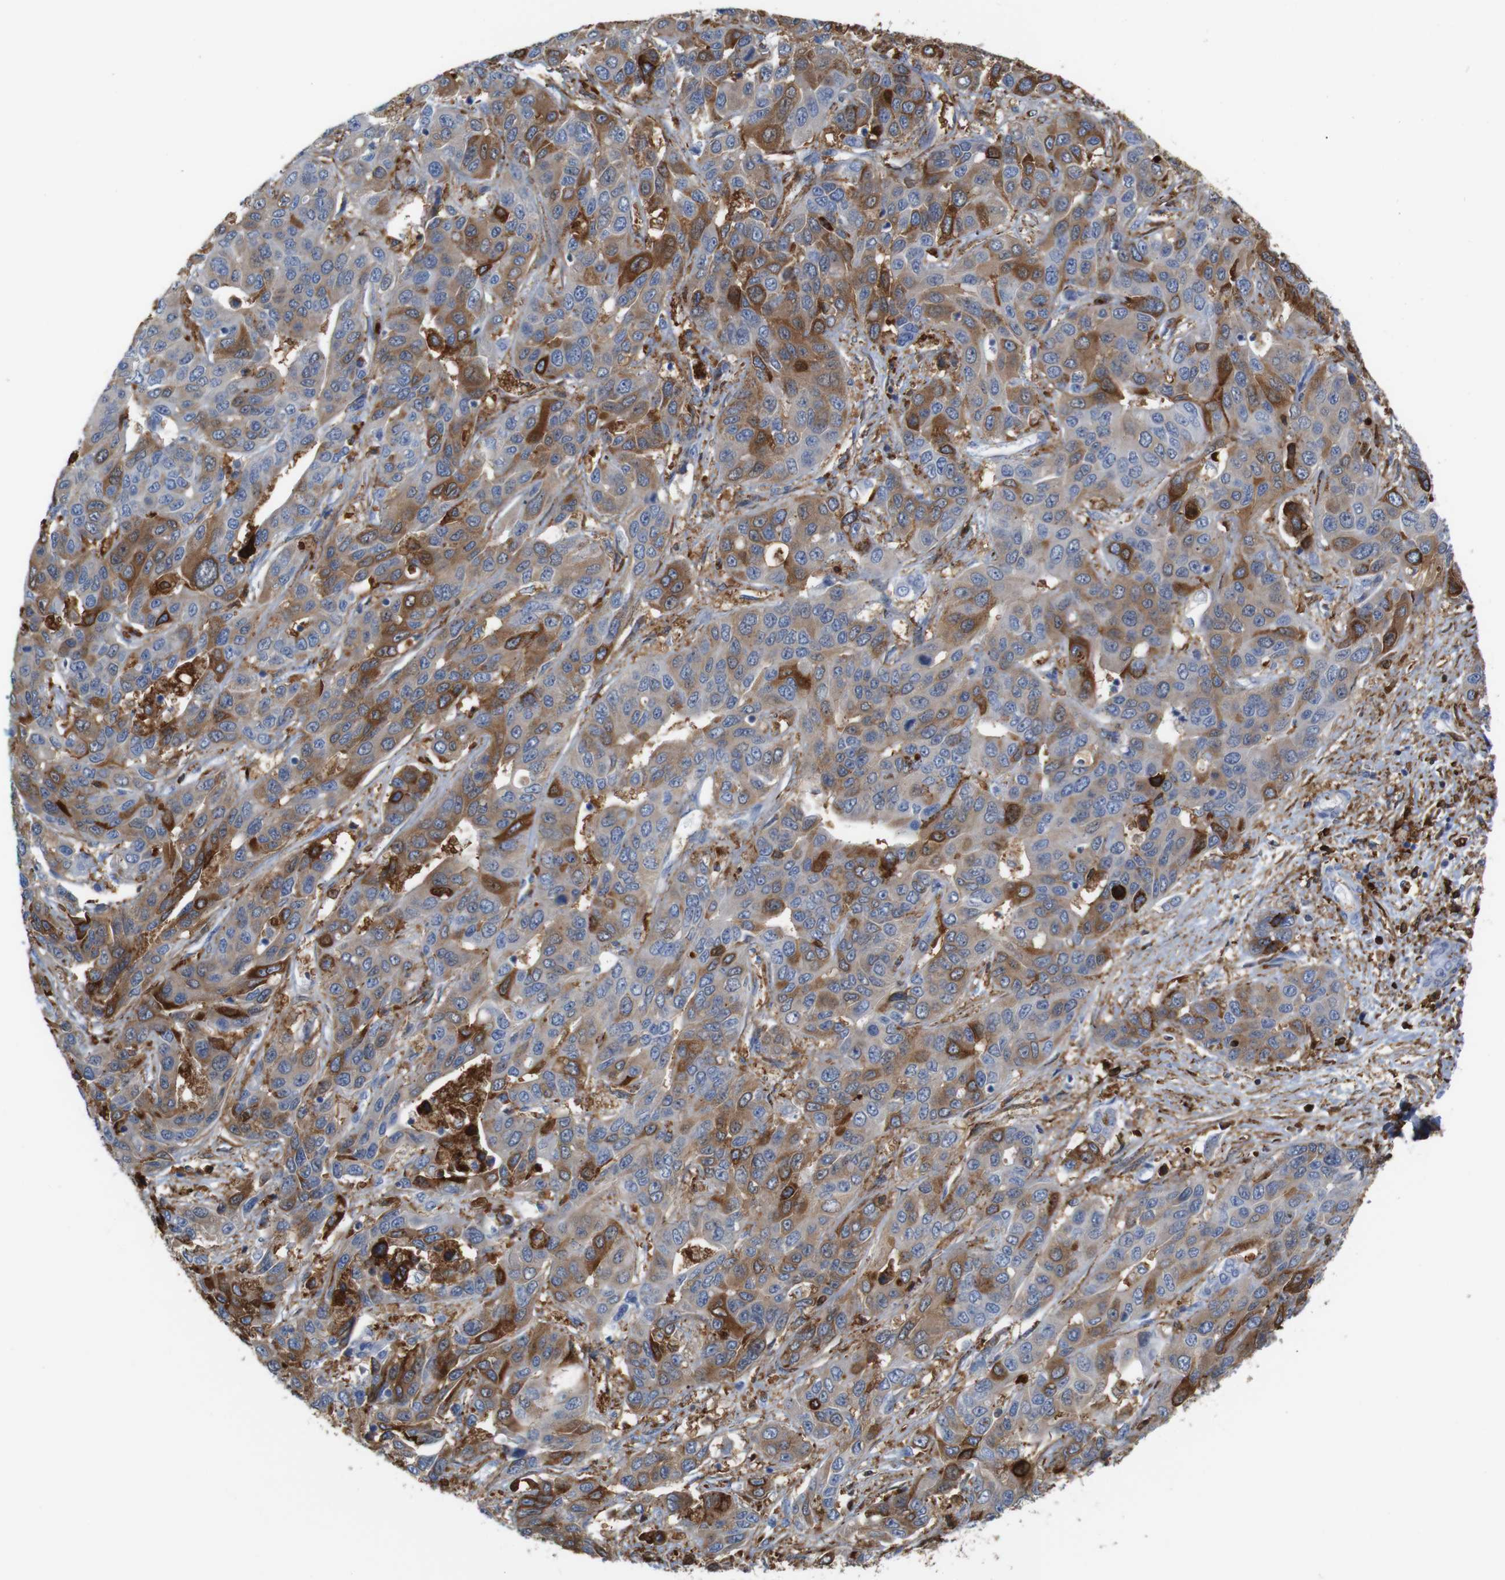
{"staining": {"intensity": "moderate", "quantity": ">75%", "location": "cytoplasmic/membranous"}, "tissue": "liver cancer", "cell_type": "Tumor cells", "image_type": "cancer", "snomed": [{"axis": "morphology", "description": "Cholangiocarcinoma"}, {"axis": "topography", "description": "Liver"}], "caption": "A histopathology image of cholangiocarcinoma (liver) stained for a protein reveals moderate cytoplasmic/membranous brown staining in tumor cells. The staining was performed using DAB, with brown indicating positive protein expression. Nuclei are stained blue with hematoxylin.", "gene": "ANXA1", "patient": {"sex": "female", "age": 52}}